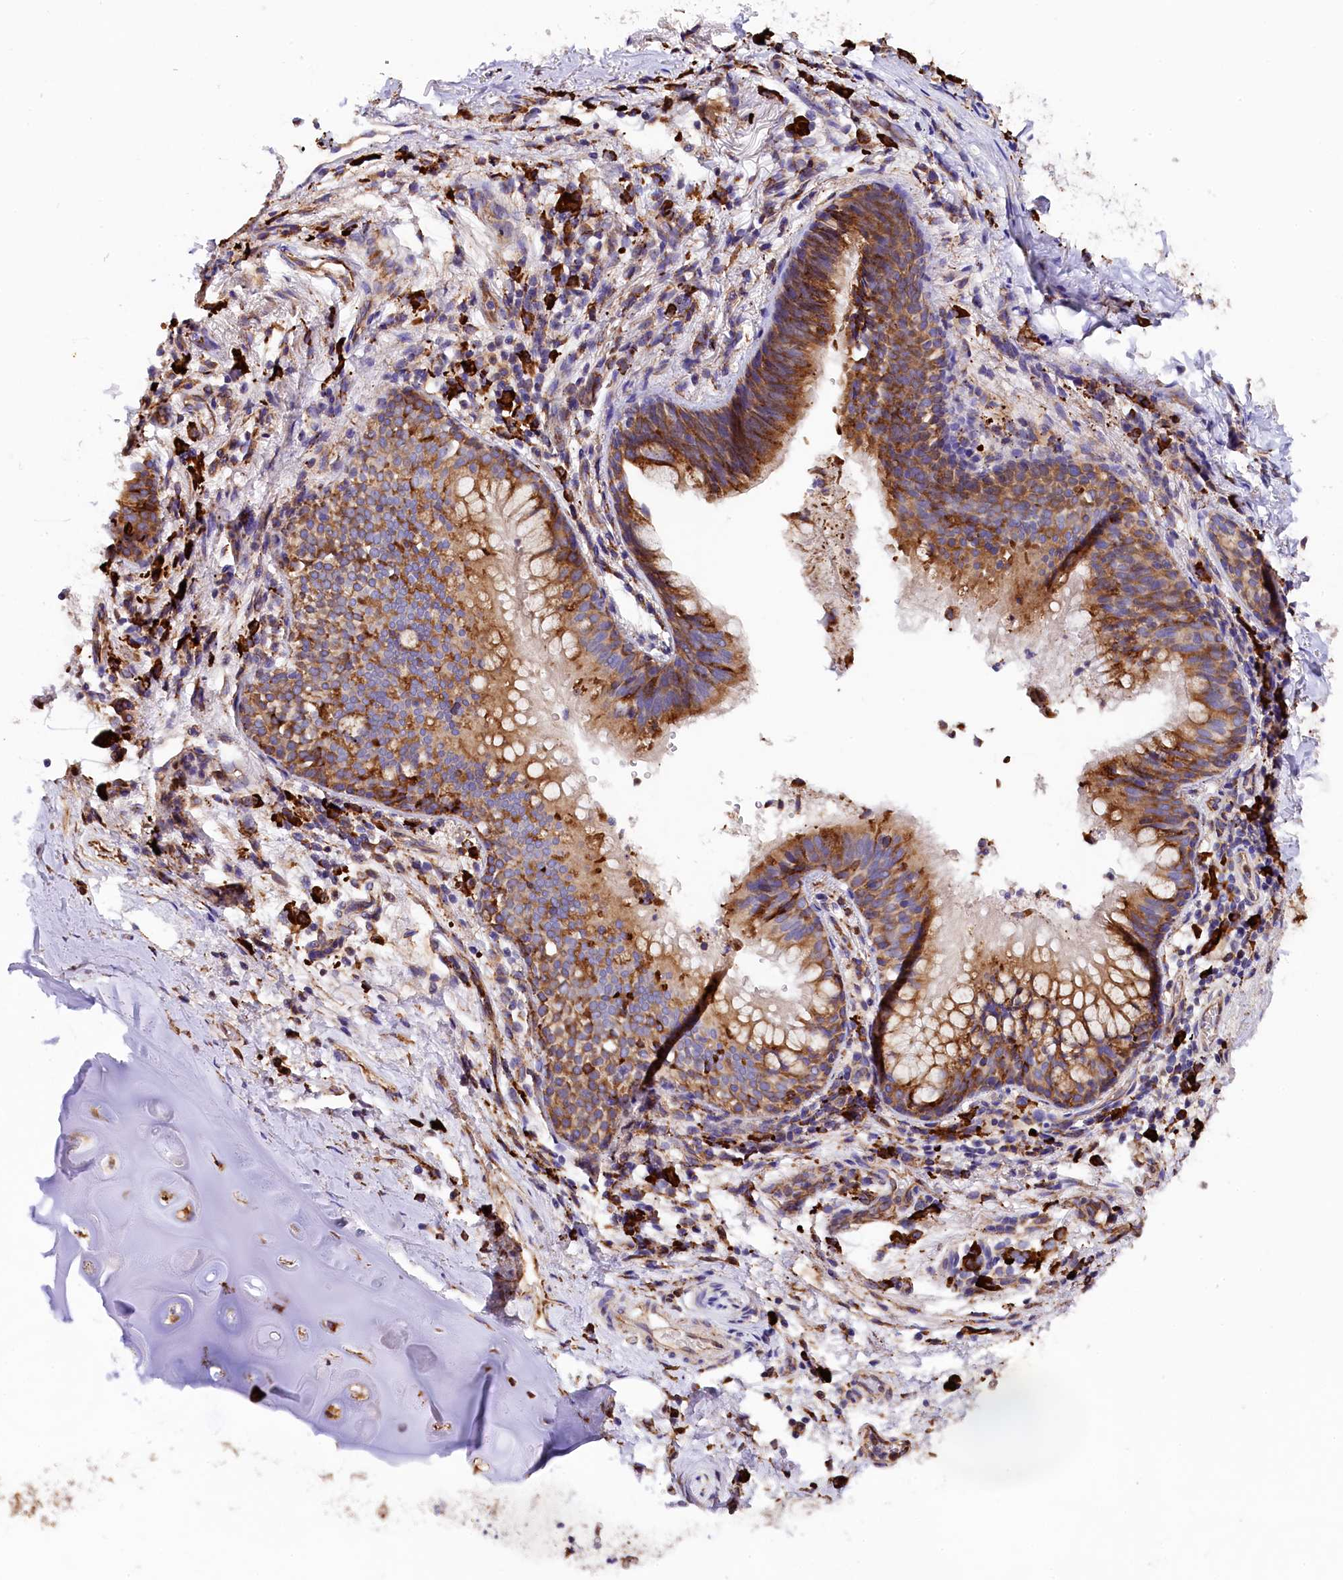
{"staining": {"intensity": "negative", "quantity": "none", "location": "none"}, "tissue": "adipose tissue", "cell_type": "Adipocytes", "image_type": "normal", "snomed": [{"axis": "morphology", "description": "Normal tissue, NOS"}, {"axis": "topography", "description": "Lymph node"}, {"axis": "topography", "description": "Cartilage tissue"}, {"axis": "topography", "description": "Bronchus"}], "caption": "This image is of benign adipose tissue stained with IHC to label a protein in brown with the nuclei are counter-stained blue. There is no staining in adipocytes.", "gene": "CAPS2", "patient": {"sex": "male", "age": 63}}